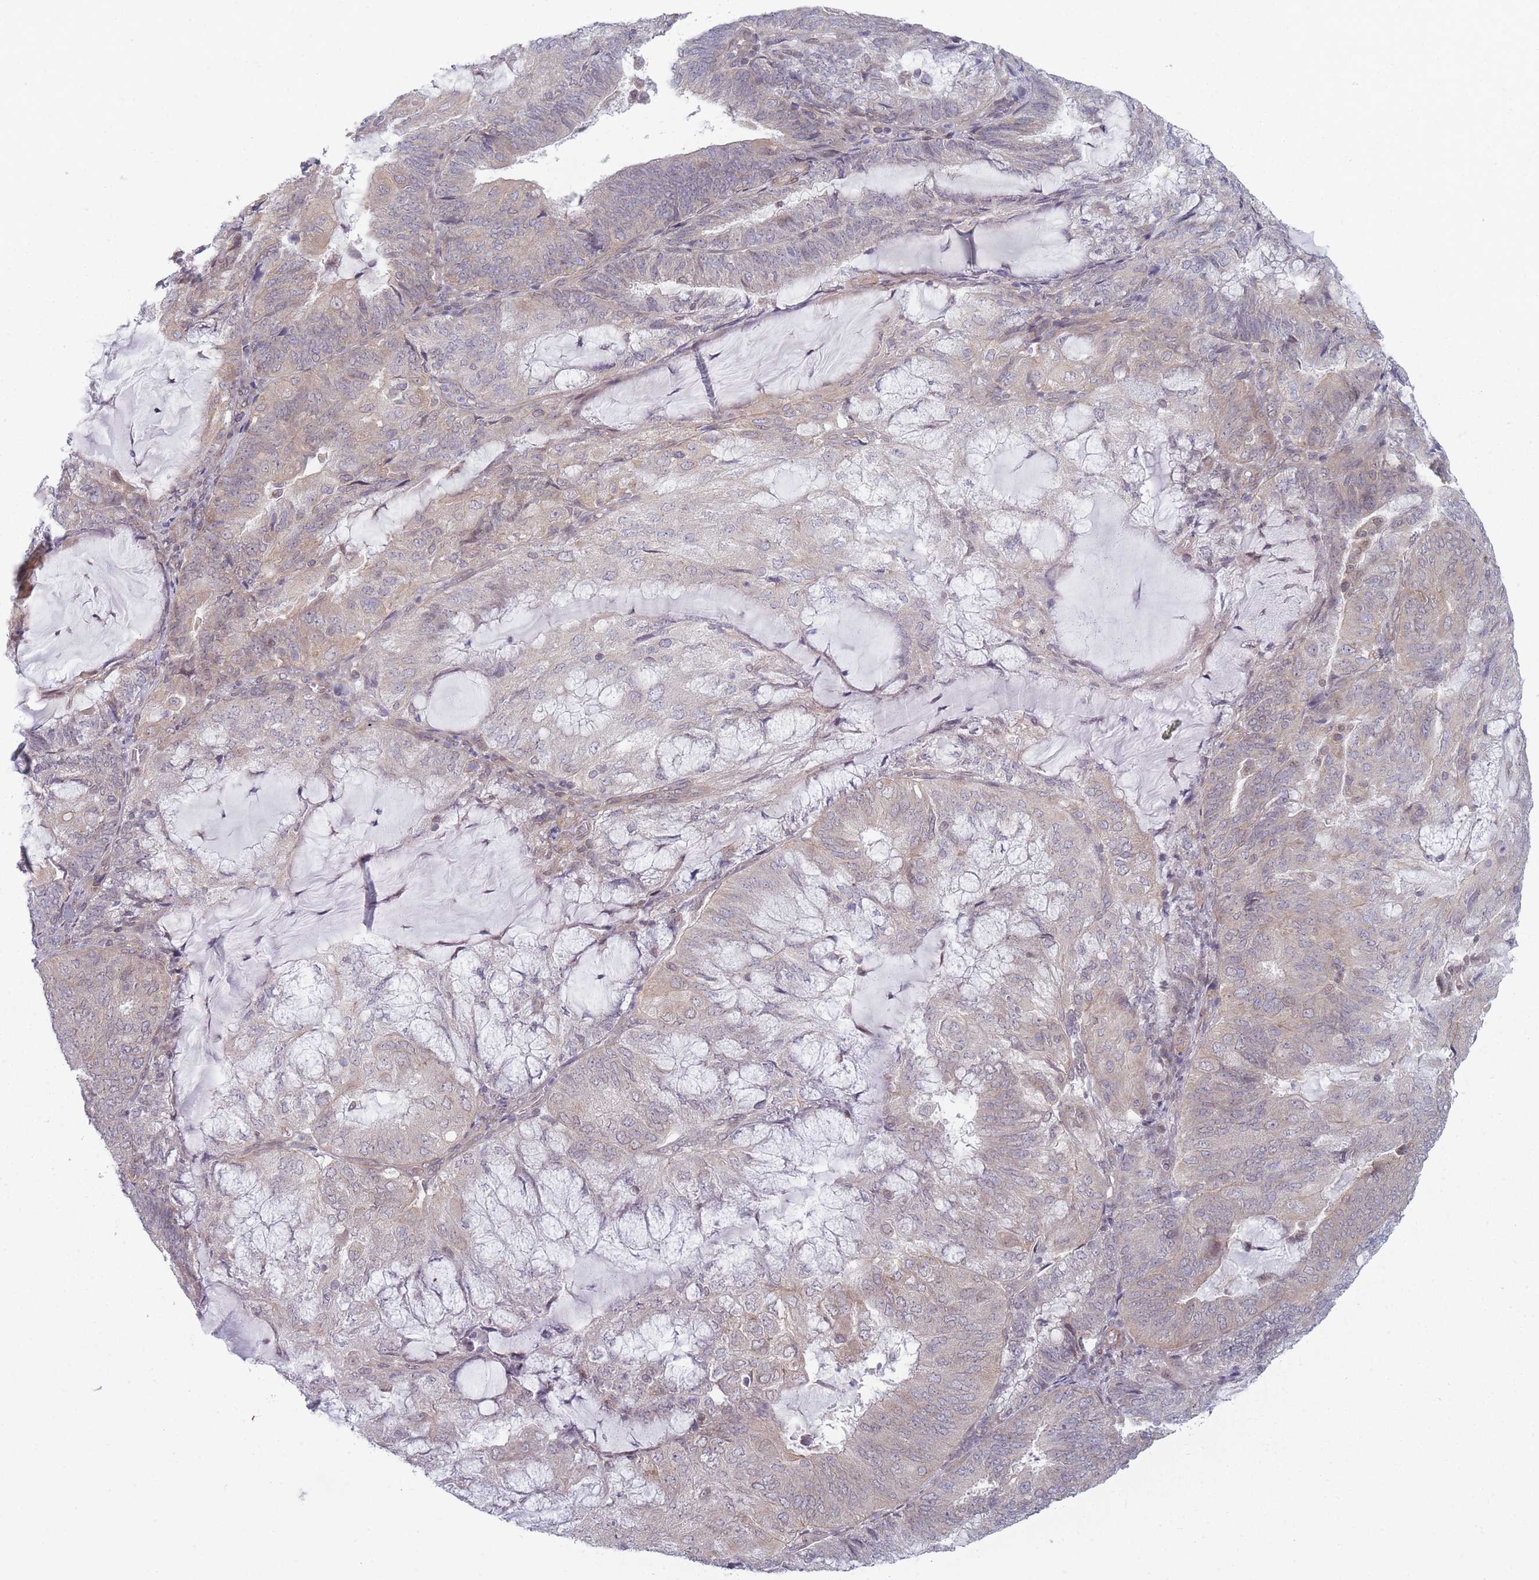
{"staining": {"intensity": "moderate", "quantity": "<25%", "location": "cytoplasmic/membranous"}, "tissue": "endometrial cancer", "cell_type": "Tumor cells", "image_type": "cancer", "snomed": [{"axis": "morphology", "description": "Adenocarcinoma, NOS"}, {"axis": "topography", "description": "Endometrium"}], "caption": "Protein staining by immunohistochemistry (IHC) exhibits moderate cytoplasmic/membranous expression in about <25% of tumor cells in endometrial cancer (adenocarcinoma).", "gene": "VRK2", "patient": {"sex": "female", "age": 81}}